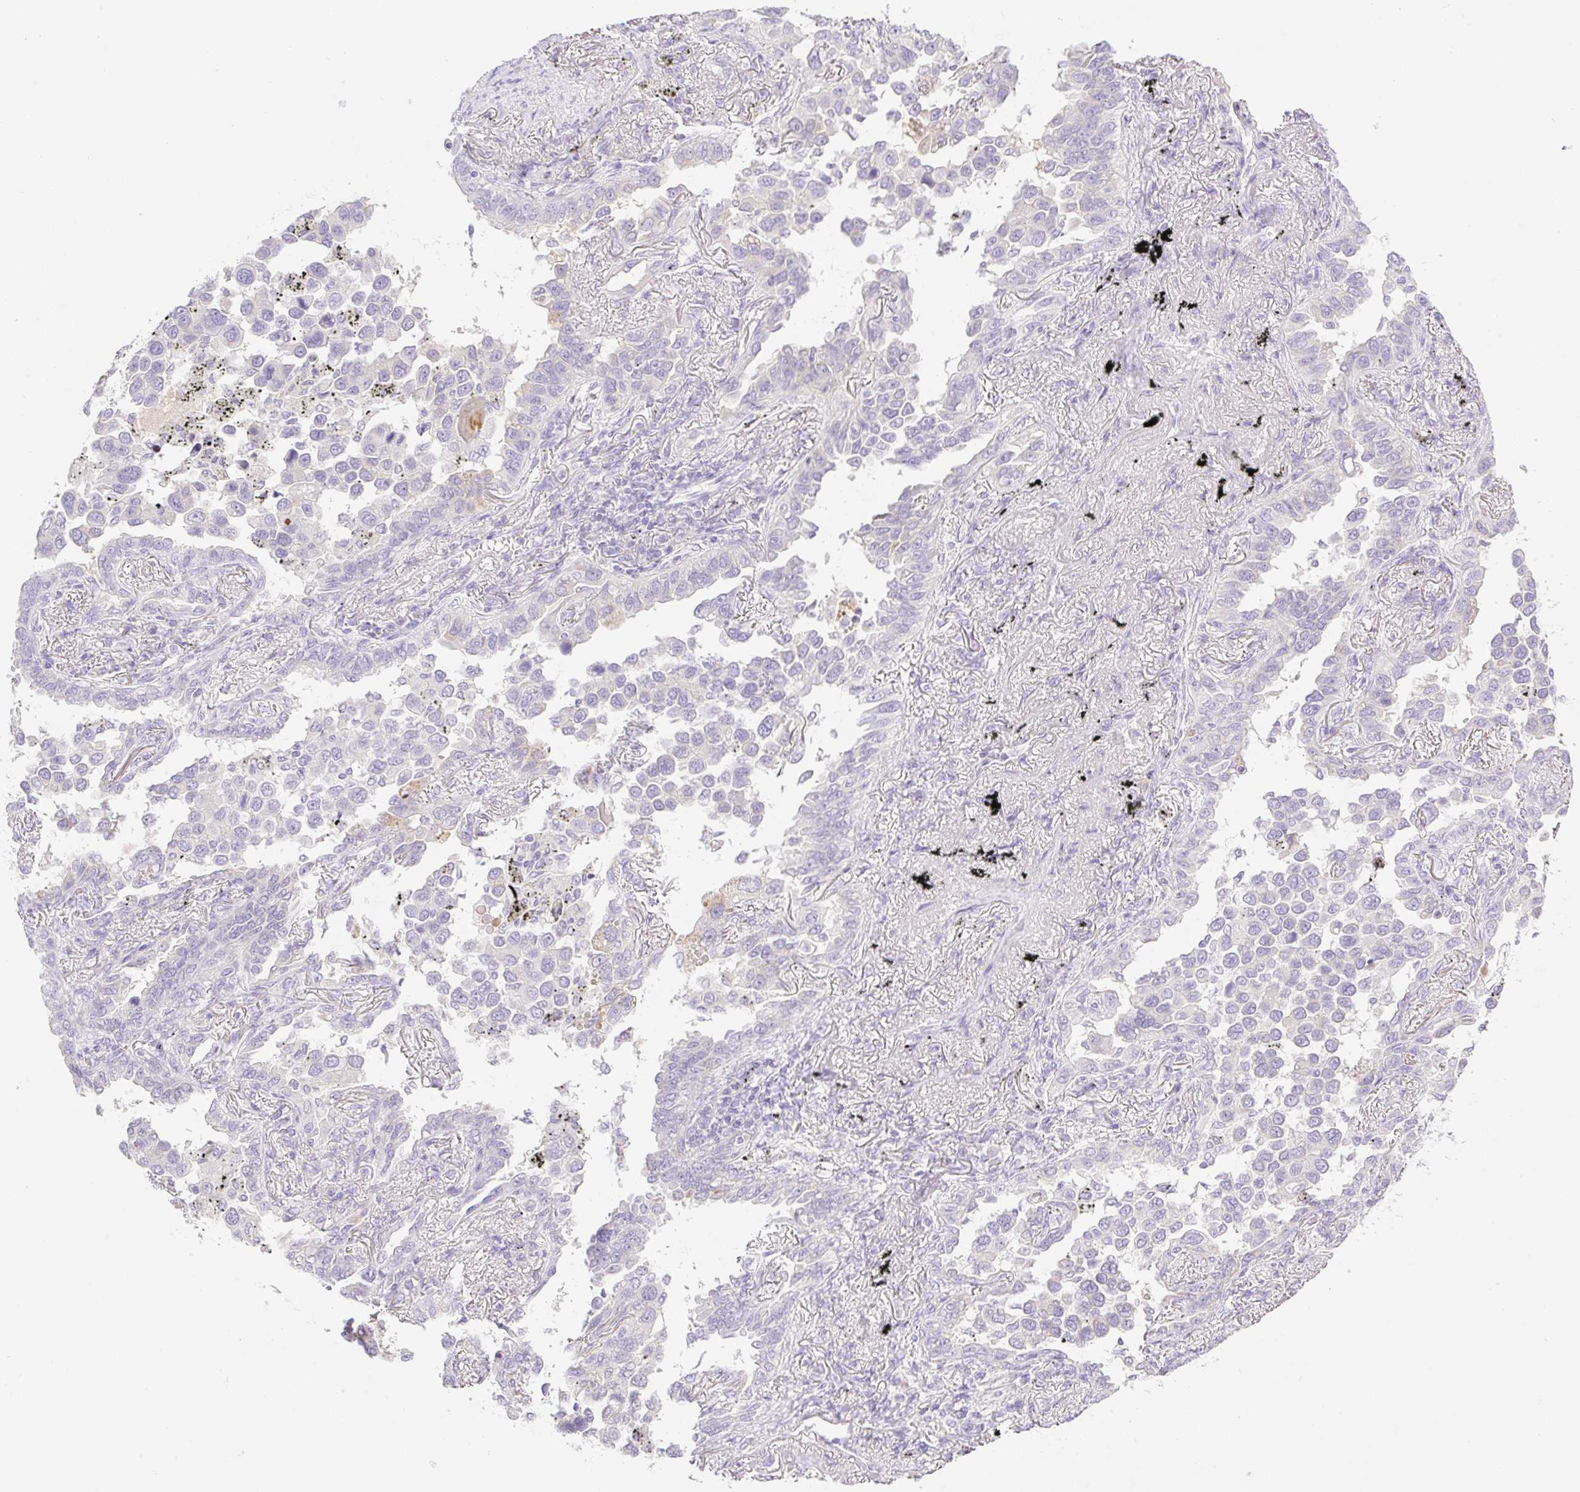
{"staining": {"intensity": "negative", "quantity": "none", "location": "none"}, "tissue": "lung cancer", "cell_type": "Tumor cells", "image_type": "cancer", "snomed": [{"axis": "morphology", "description": "Adenocarcinoma, NOS"}, {"axis": "topography", "description": "Lung"}], "caption": "IHC image of neoplastic tissue: adenocarcinoma (lung) stained with DAB (3,3'-diaminobenzidine) demonstrates no significant protein expression in tumor cells. (DAB (3,3'-diaminobenzidine) immunohistochemistry visualized using brightfield microscopy, high magnification).", "gene": "MIA2", "patient": {"sex": "male", "age": 67}}